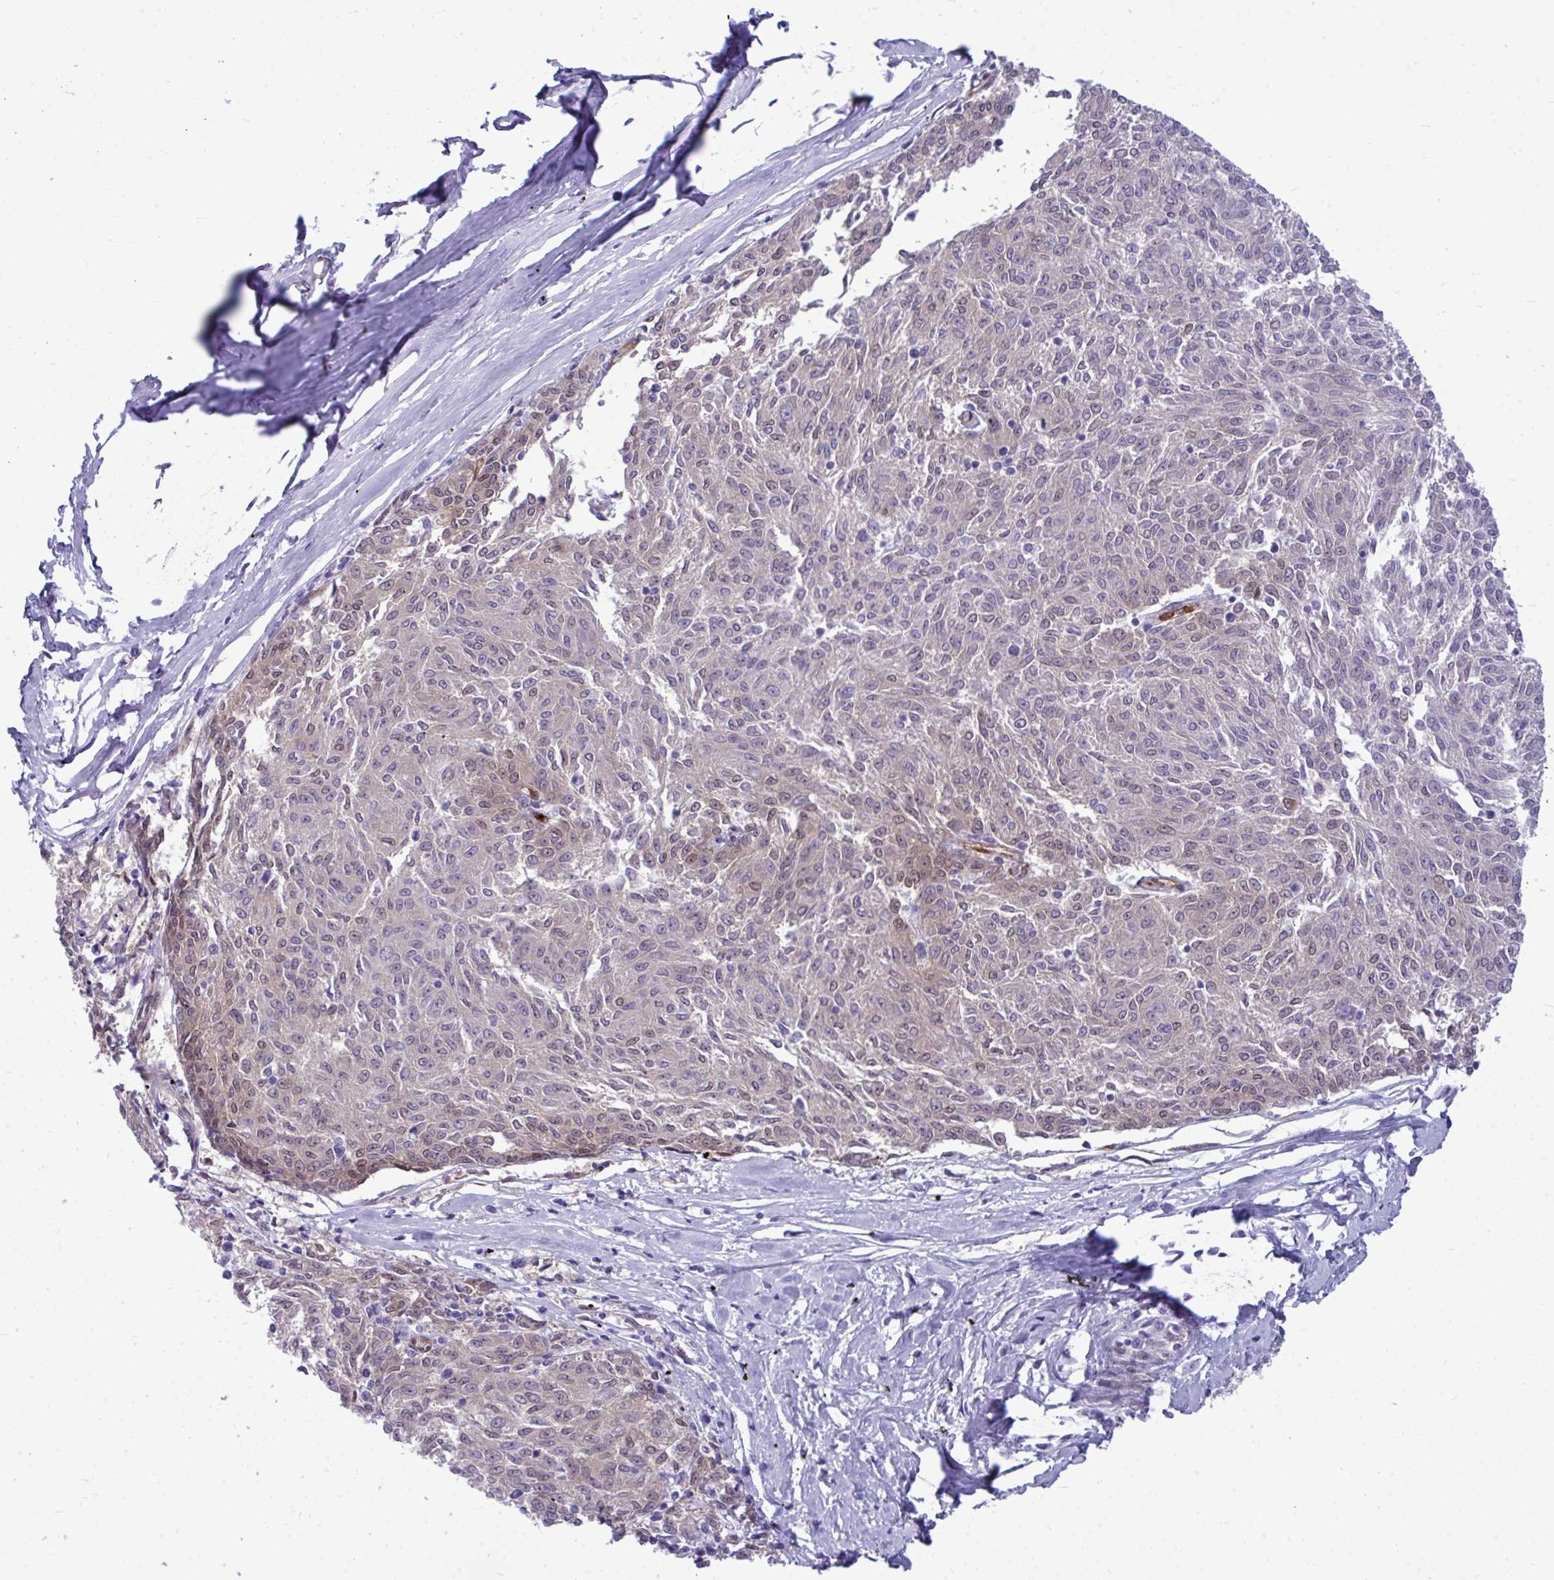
{"staining": {"intensity": "weak", "quantity": "<25%", "location": "cytoplasmic/membranous,nuclear"}, "tissue": "melanoma", "cell_type": "Tumor cells", "image_type": "cancer", "snomed": [{"axis": "morphology", "description": "Malignant melanoma, NOS"}, {"axis": "topography", "description": "Skin"}], "caption": "Human malignant melanoma stained for a protein using immunohistochemistry (IHC) displays no expression in tumor cells.", "gene": "LIMS2", "patient": {"sex": "female", "age": 72}}